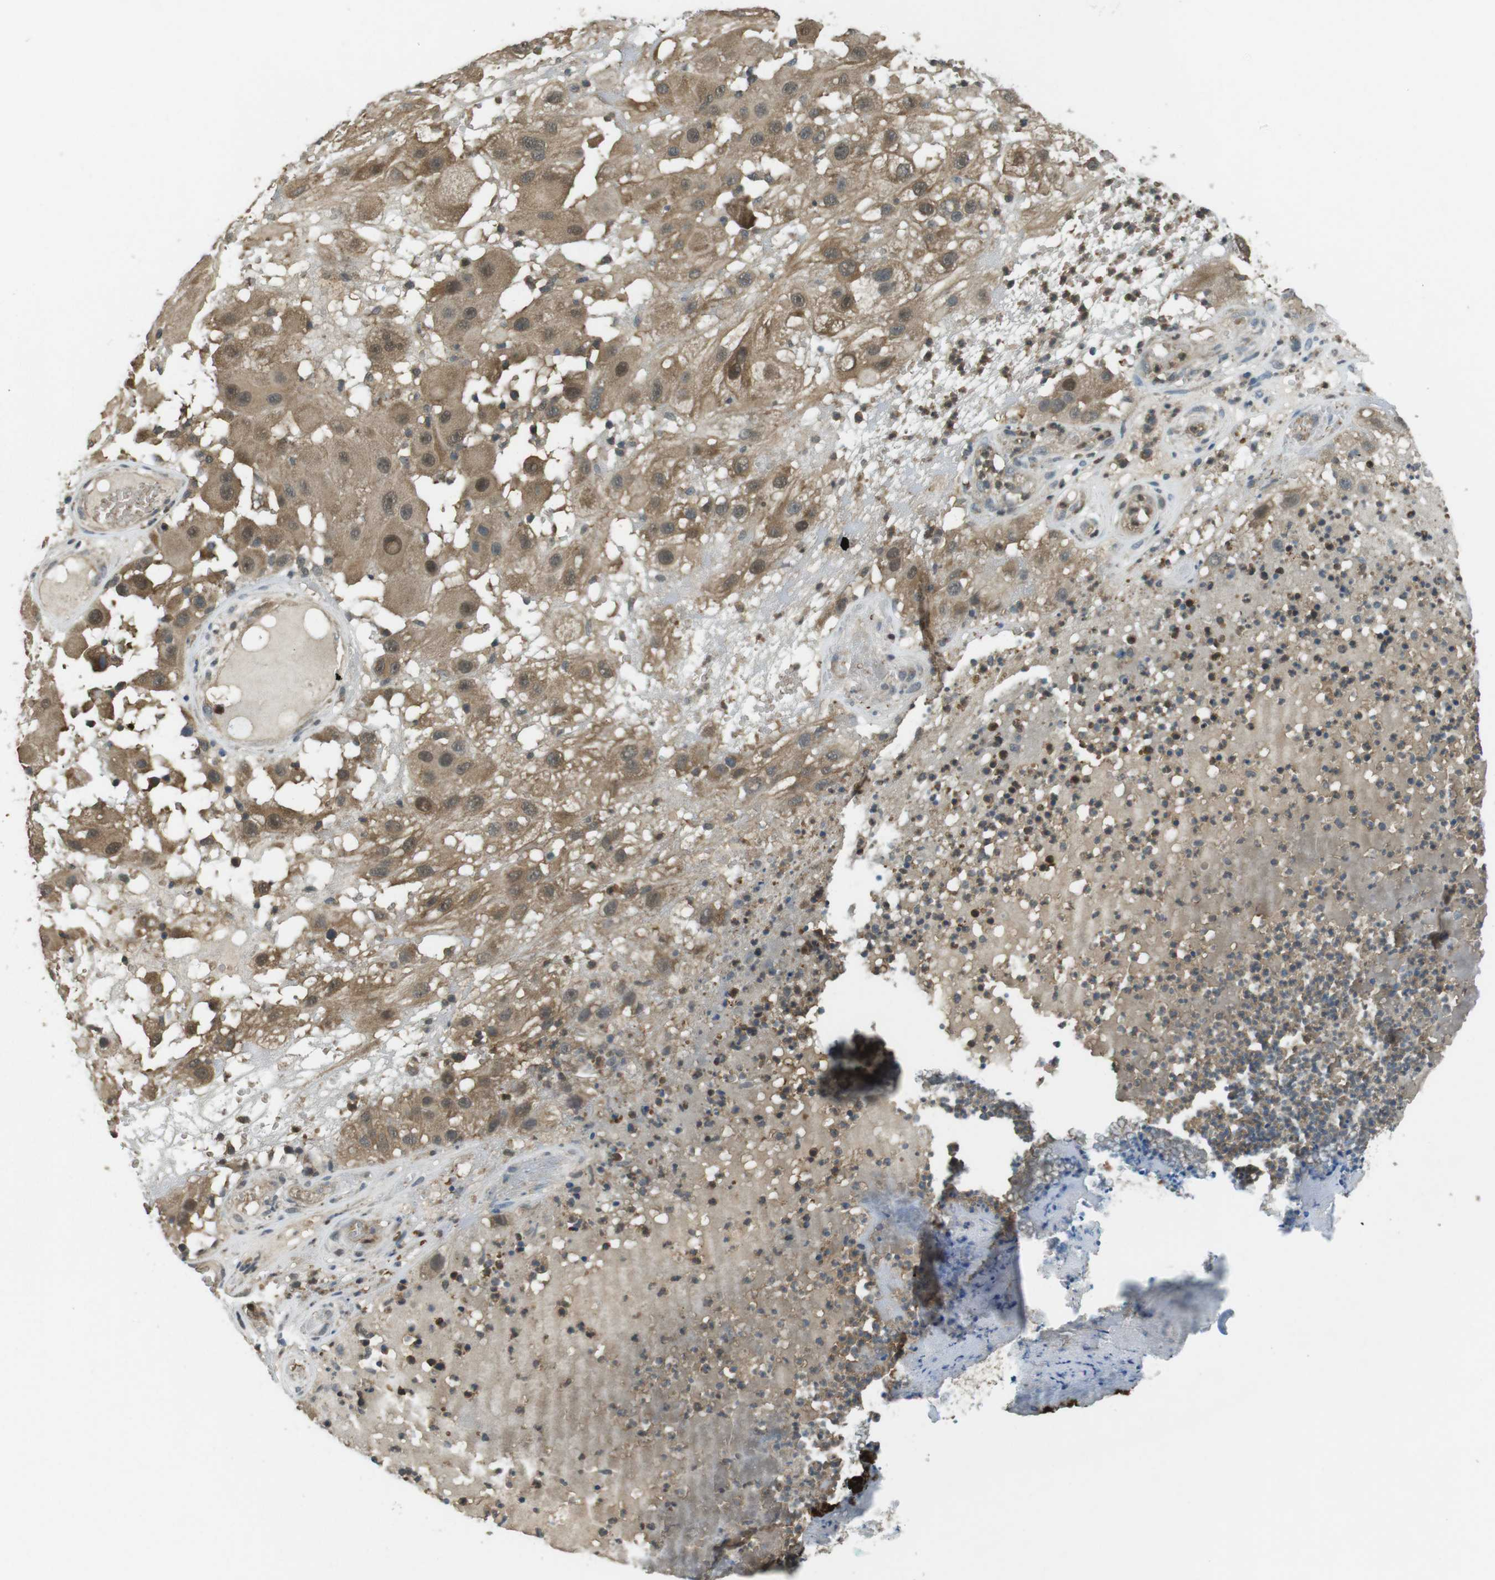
{"staining": {"intensity": "weak", "quantity": ">75%", "location": "cytoplasmic/membranous"}, "tissue": "melanoma", "cell_type": "Tumor cells", "image_type": "cancer", "snomed": [{"axis": "morphology", "description": "Malignant melanoma, NOS"}, {"axis": "topography", "description": "Skin"}], "caption": "This is an image of IHC staining of melanoma, which shows weak staining in the cytoplasmic/membranous of tumor cells.", "gene": "LRRC3B", "patient": {"sex": "female", "age": 81}}